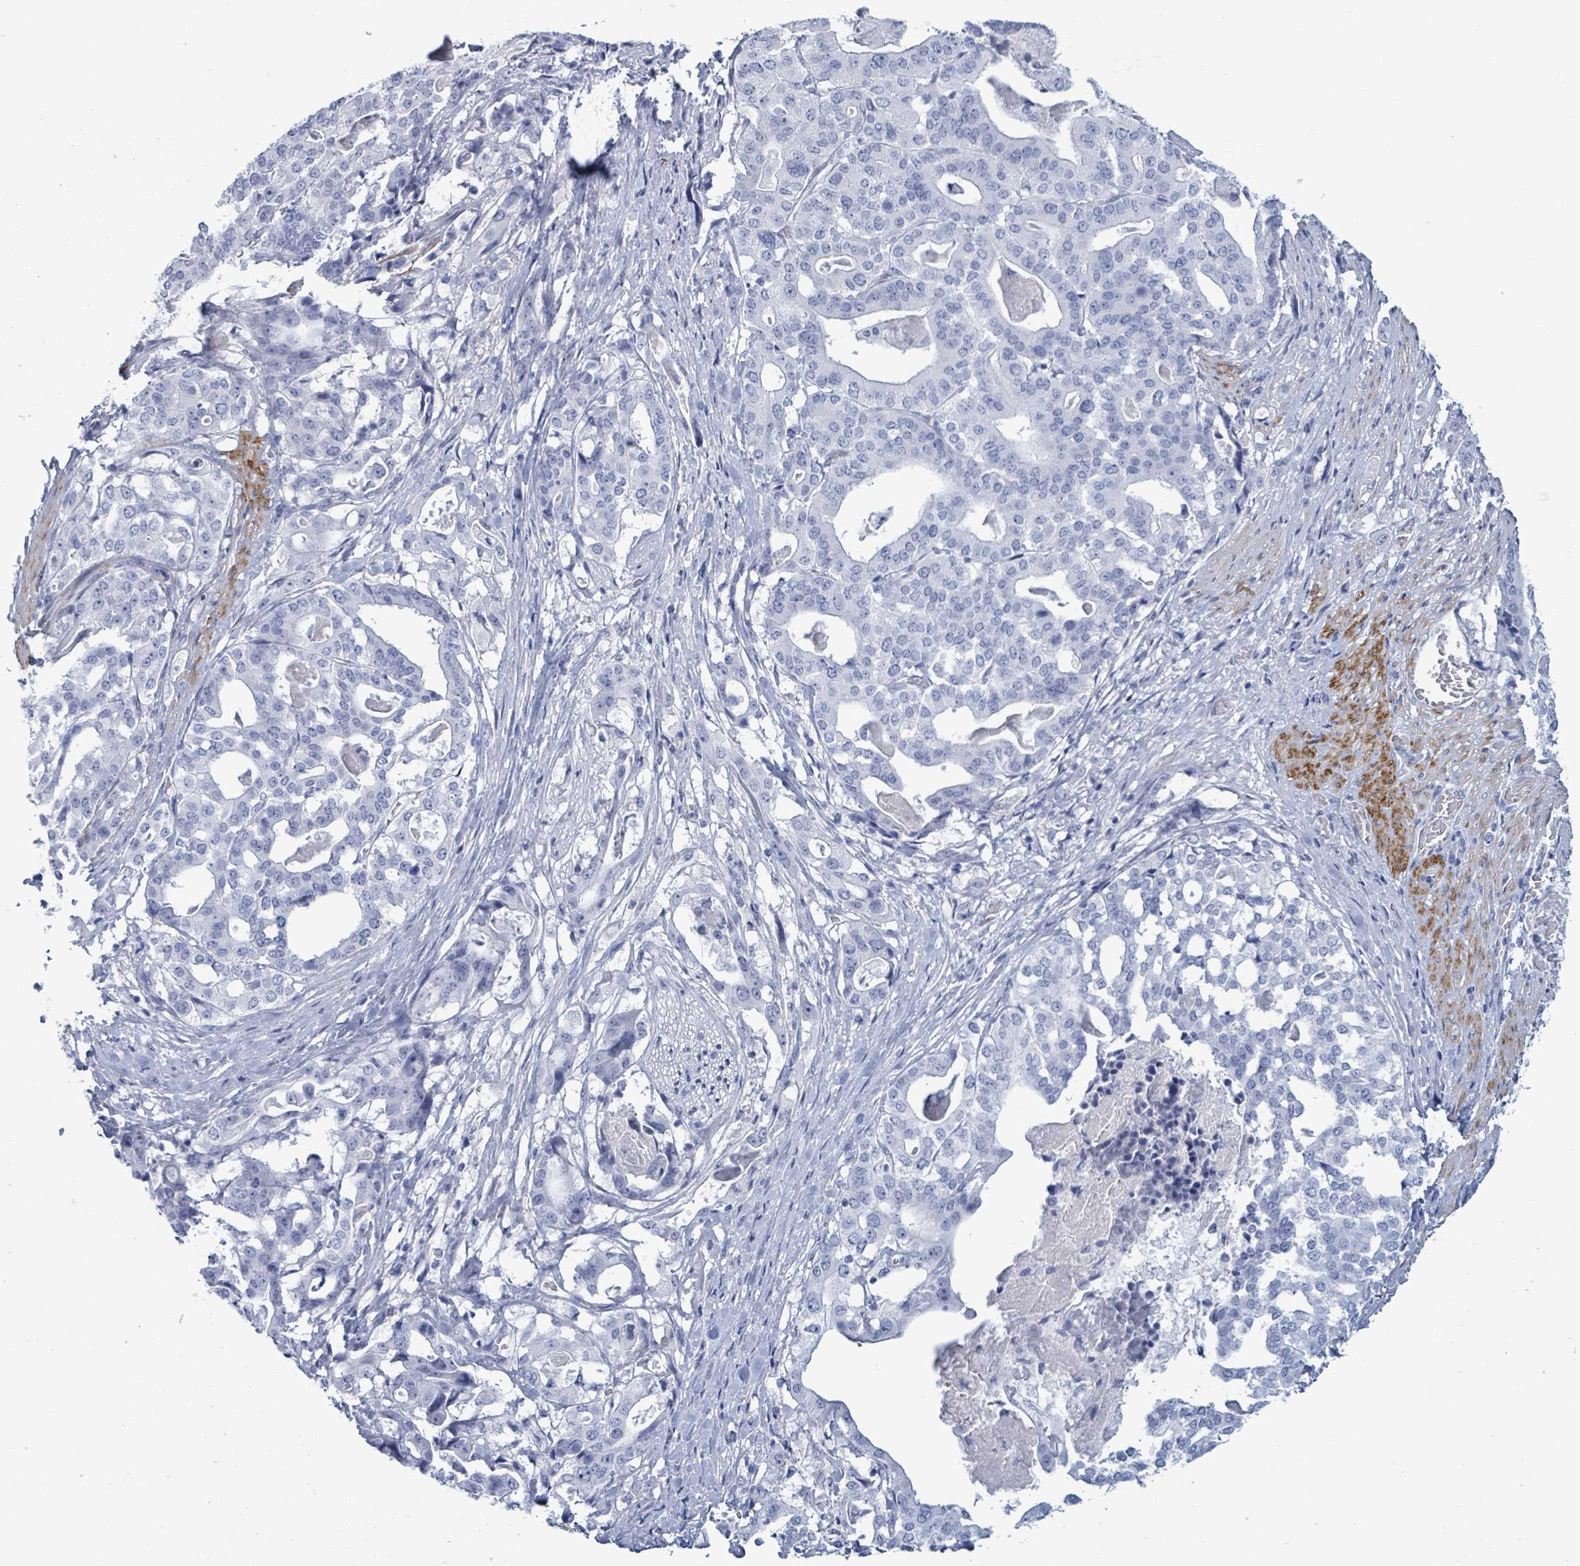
{"staining": {"intensity": "negative", "quantity": "none", "location": "none"}, "tissue": "stomach cancer", "cell_type": "Tumor cells", "image_type": "cancer", "snomed": [{"axis": "morphology", "description": "Adenocarcinoma, NOS"}, {"axis": "topography", "description": "Stomach"}], "caption": "DAB (3,3'-diaminobenzidine) immunohistochemical staining of human stomach adenocarcinoma demonstrates no significant positivity in tumor cells.", "gene": "ZNF771", "patient": {"sex": "male", "age": 48}}